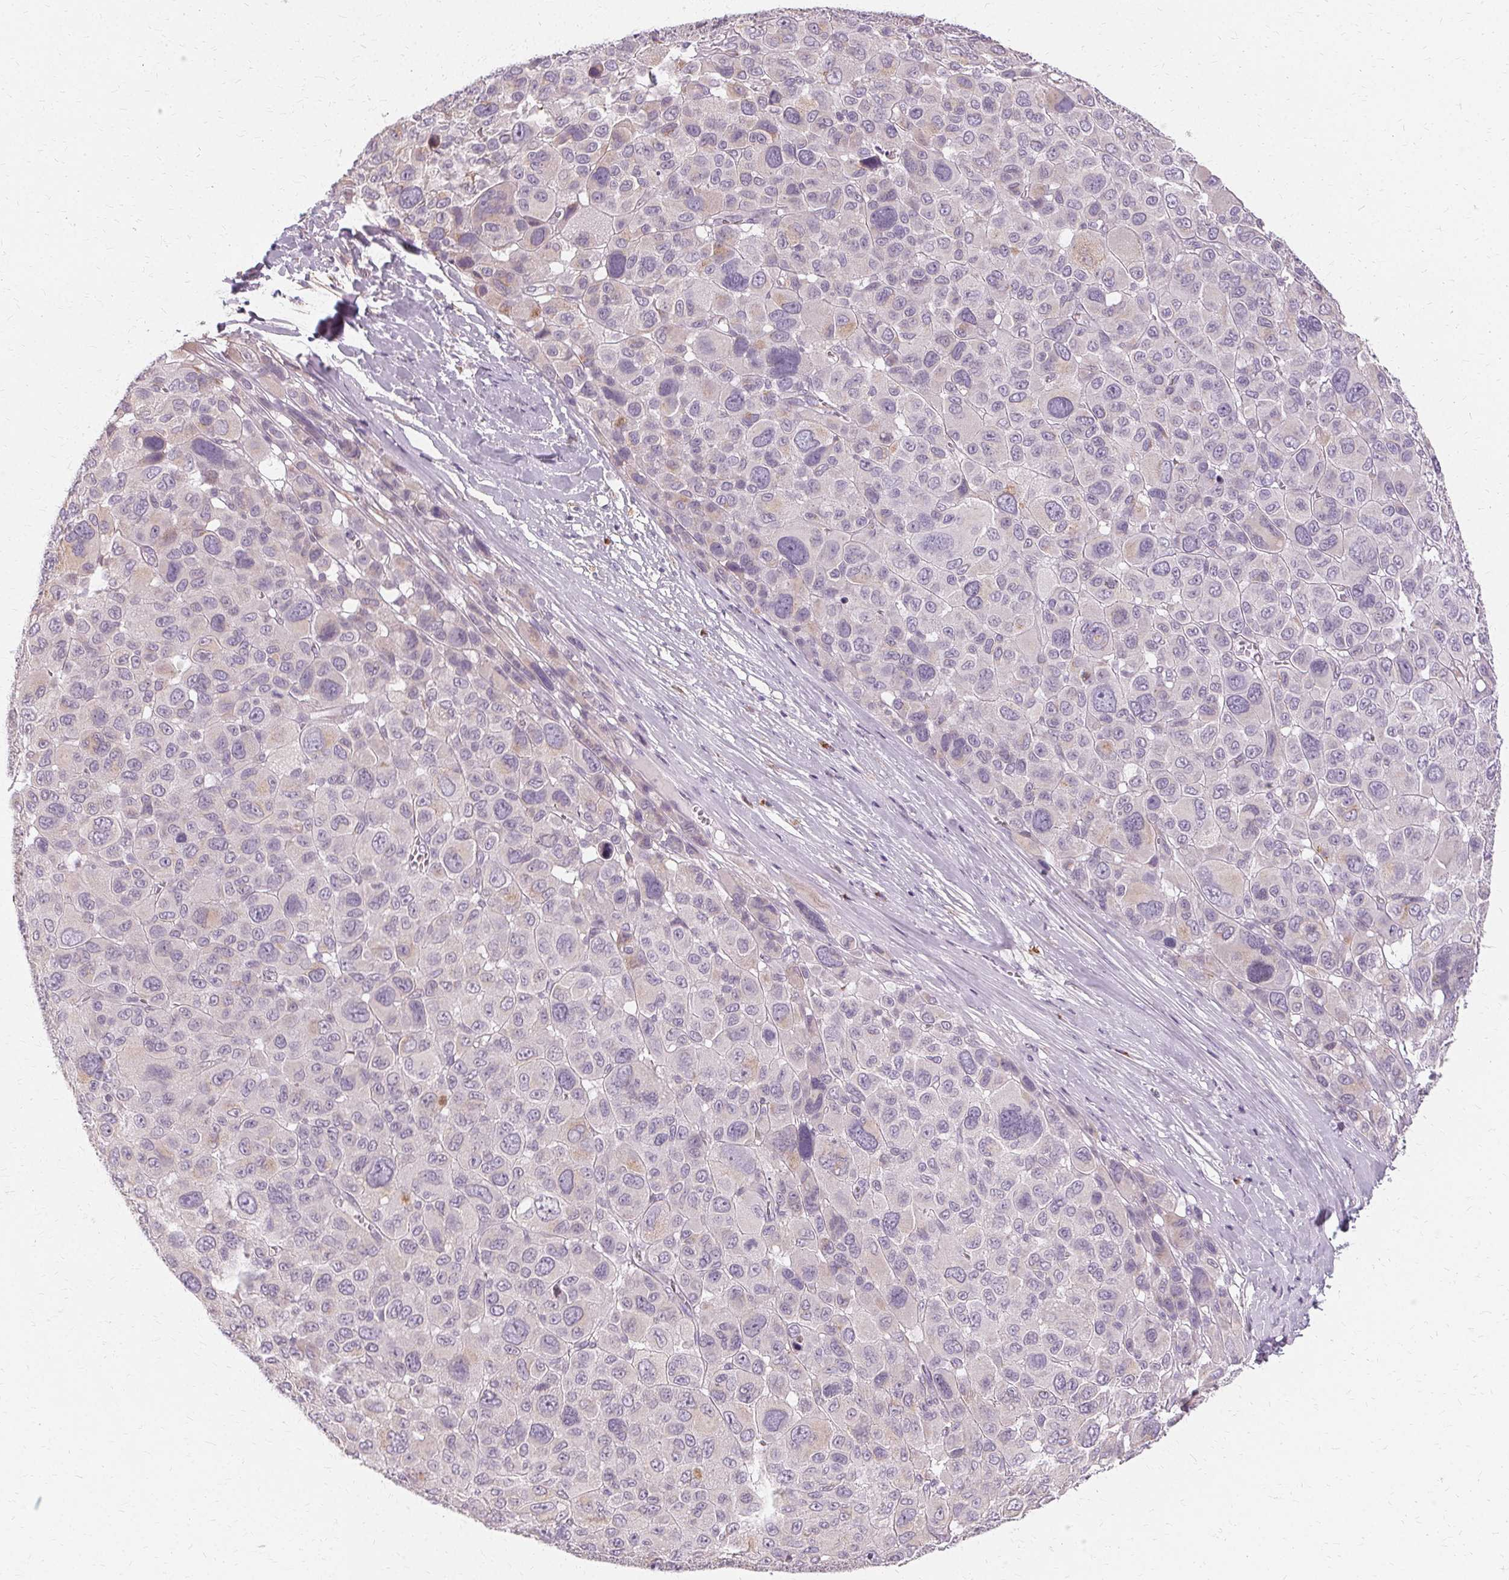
{"staining": {"intensity": "negative", "quantity": "none", "location": "none"}, "tissue": "melanoma", "cell_type": "Tumor cells", "image_type": "cancer", "snomed": [{"axis": "morphology", "description": "Malignant melanoma, NOS"}, {"axis": "topography", "description": "Skin"}], "caption": "The image exhibits no staining of tumor cells in malignant melanoma.", "gene": "FCRL3", "patient": {"sex": "female", "age": 66}}